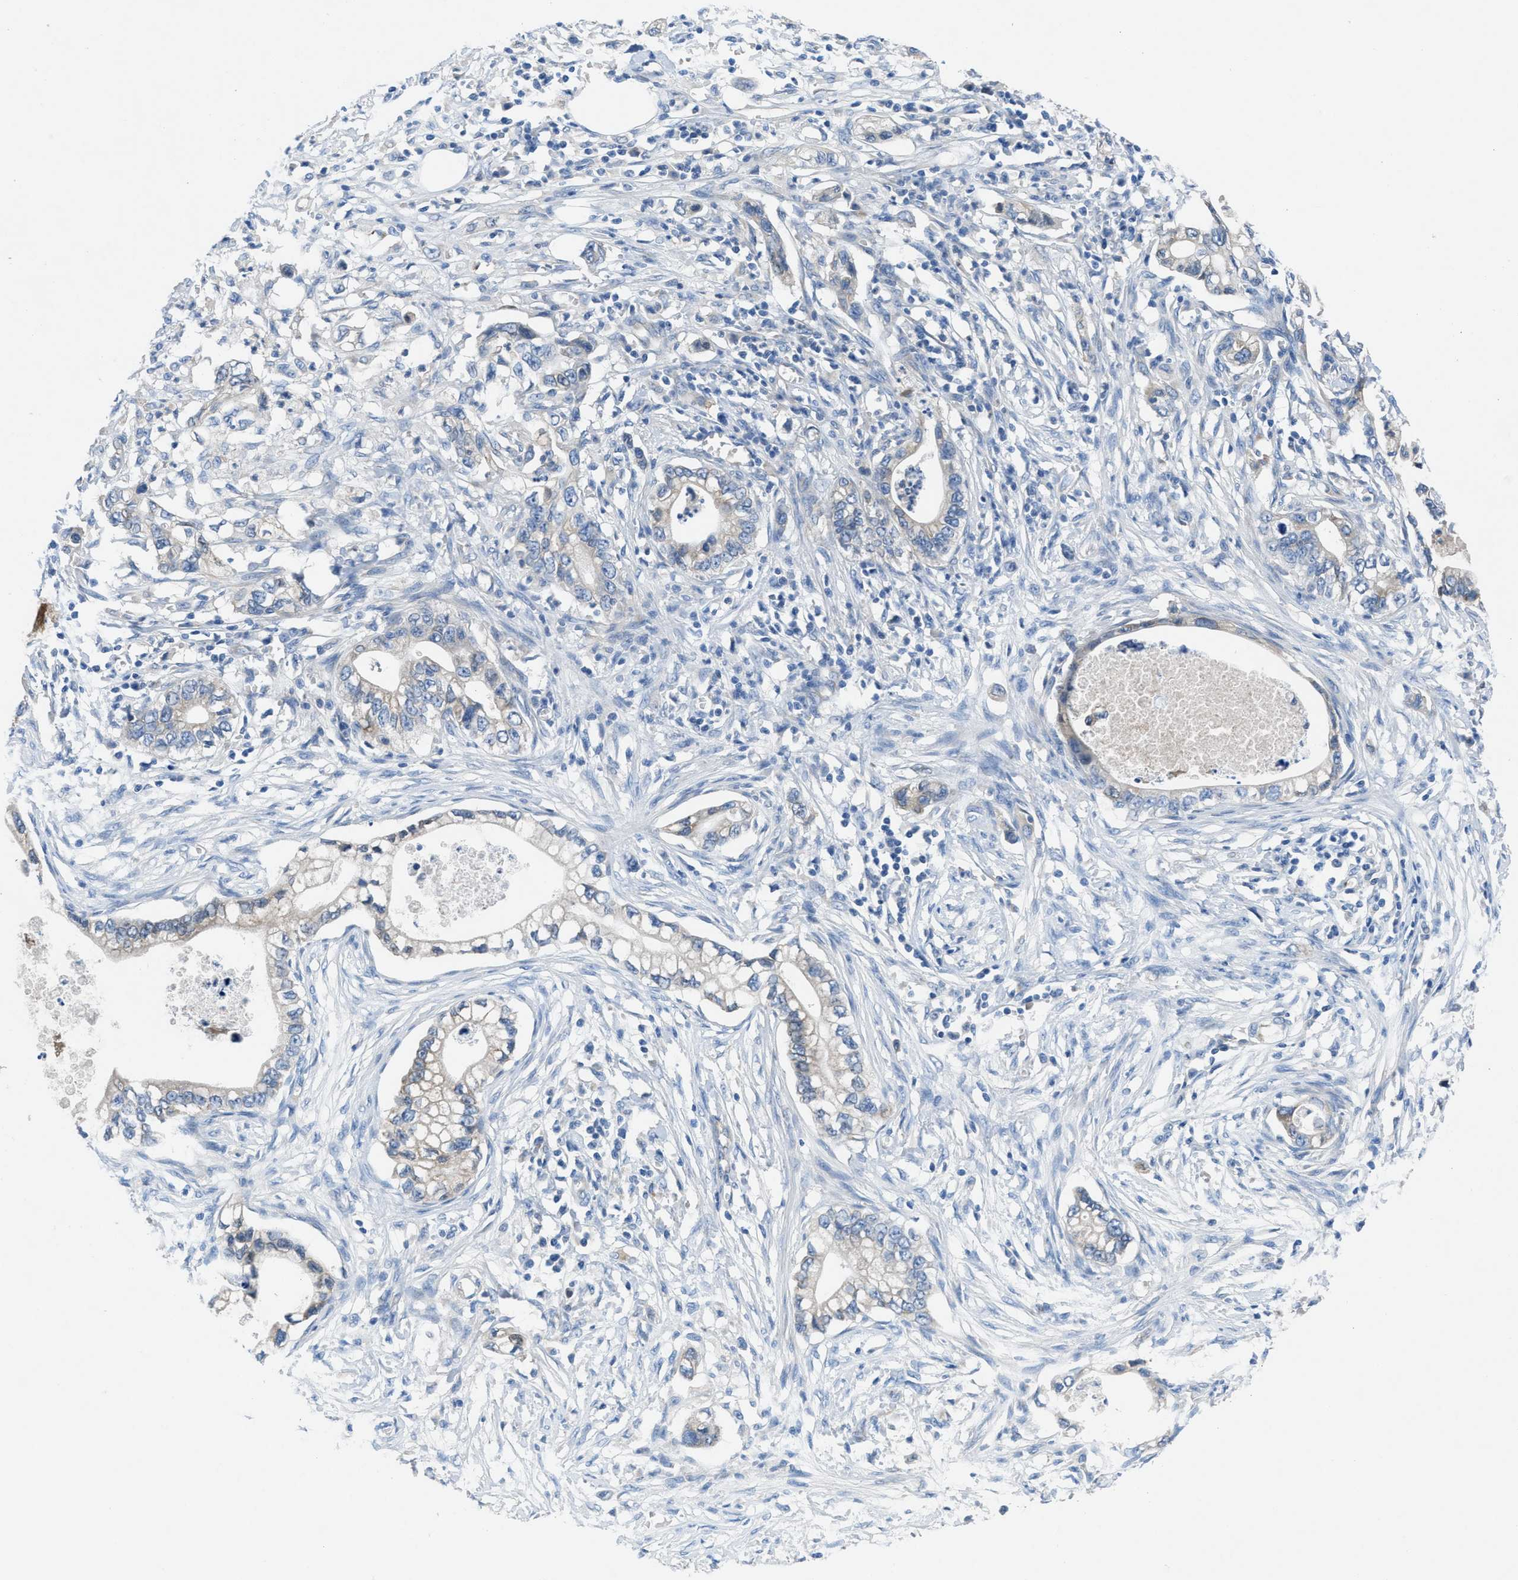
{"staining": {"intensity": "negative", "quantity": "none", "location": "none"}, "tissue": "pancreatic cancer", "cell_type": "Tumor cells", "image_type": "cancer", "snomed": [{"axis": "morphology", "description": "Adenocarcinoma, NOS"}, {"axis": "topography", "description": "Pancreas"}], "caption": "Protein analysis of pancreatic cancer demonstrates no significant positivity in tumor cells.", "gene": "PGR", "patient": {"sex": "male", "age": 56}}